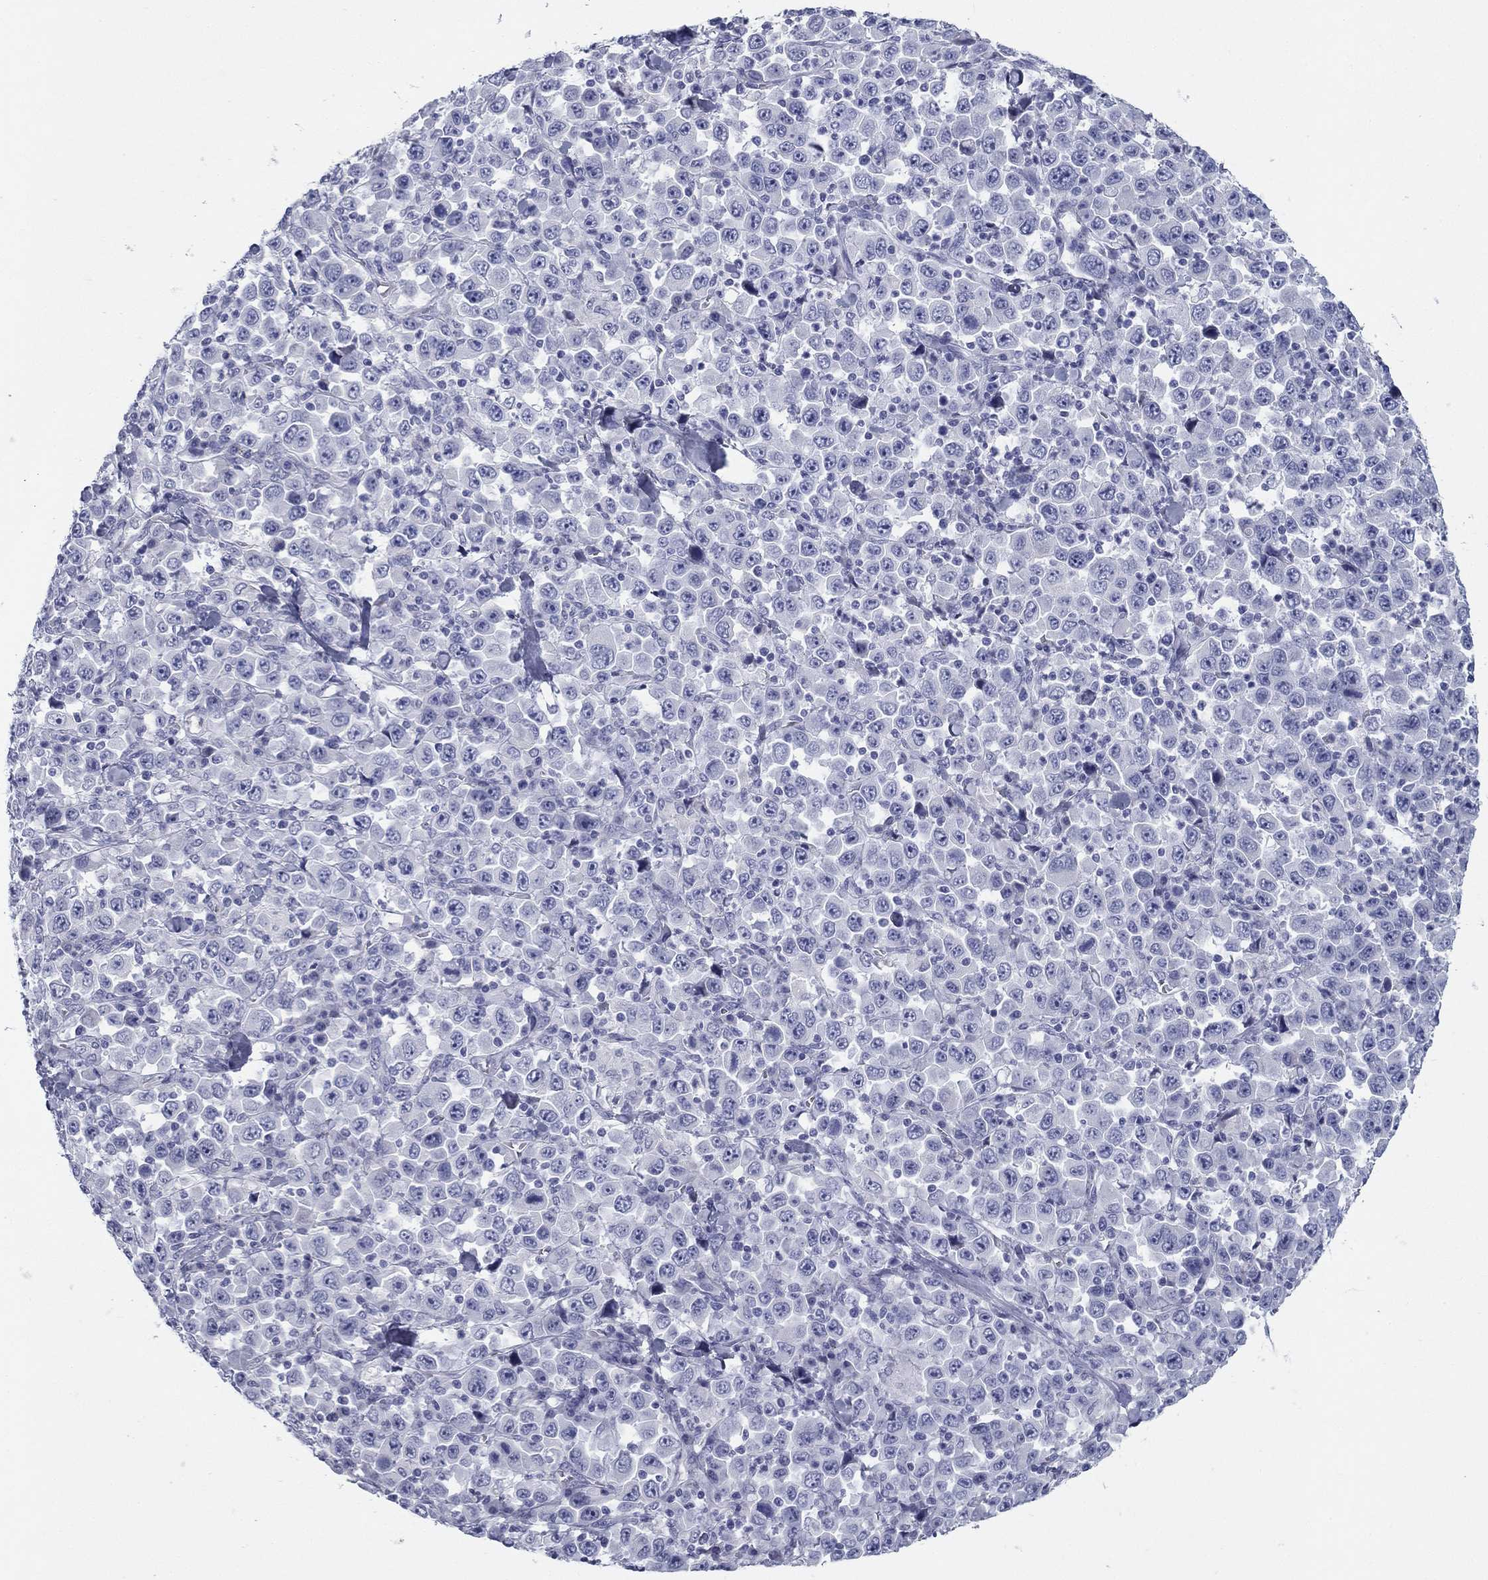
{"staining": {"intensity": "negative", "quantity": "none", "location": "none"}, "tissue": "stomach cancer", "cell_type": "Tumor cells", "image_type": "cancer", "snomed": [{"axis": "morphology", "description": "Normal tissue, NOS"}, {"axis": "morphology", "description": "Adenocarcinoma, NOS"}, {"axis": "topography", "description": "Stomach, upper"}, {"axis": "topography", "description": "Stomach"}], "caption": "Image shows no protein staining in tumor cells of adenocarcinoma (stomach) tissue.", "gene": "ZP2", "patient": {"sex": "male", "age": 59}}